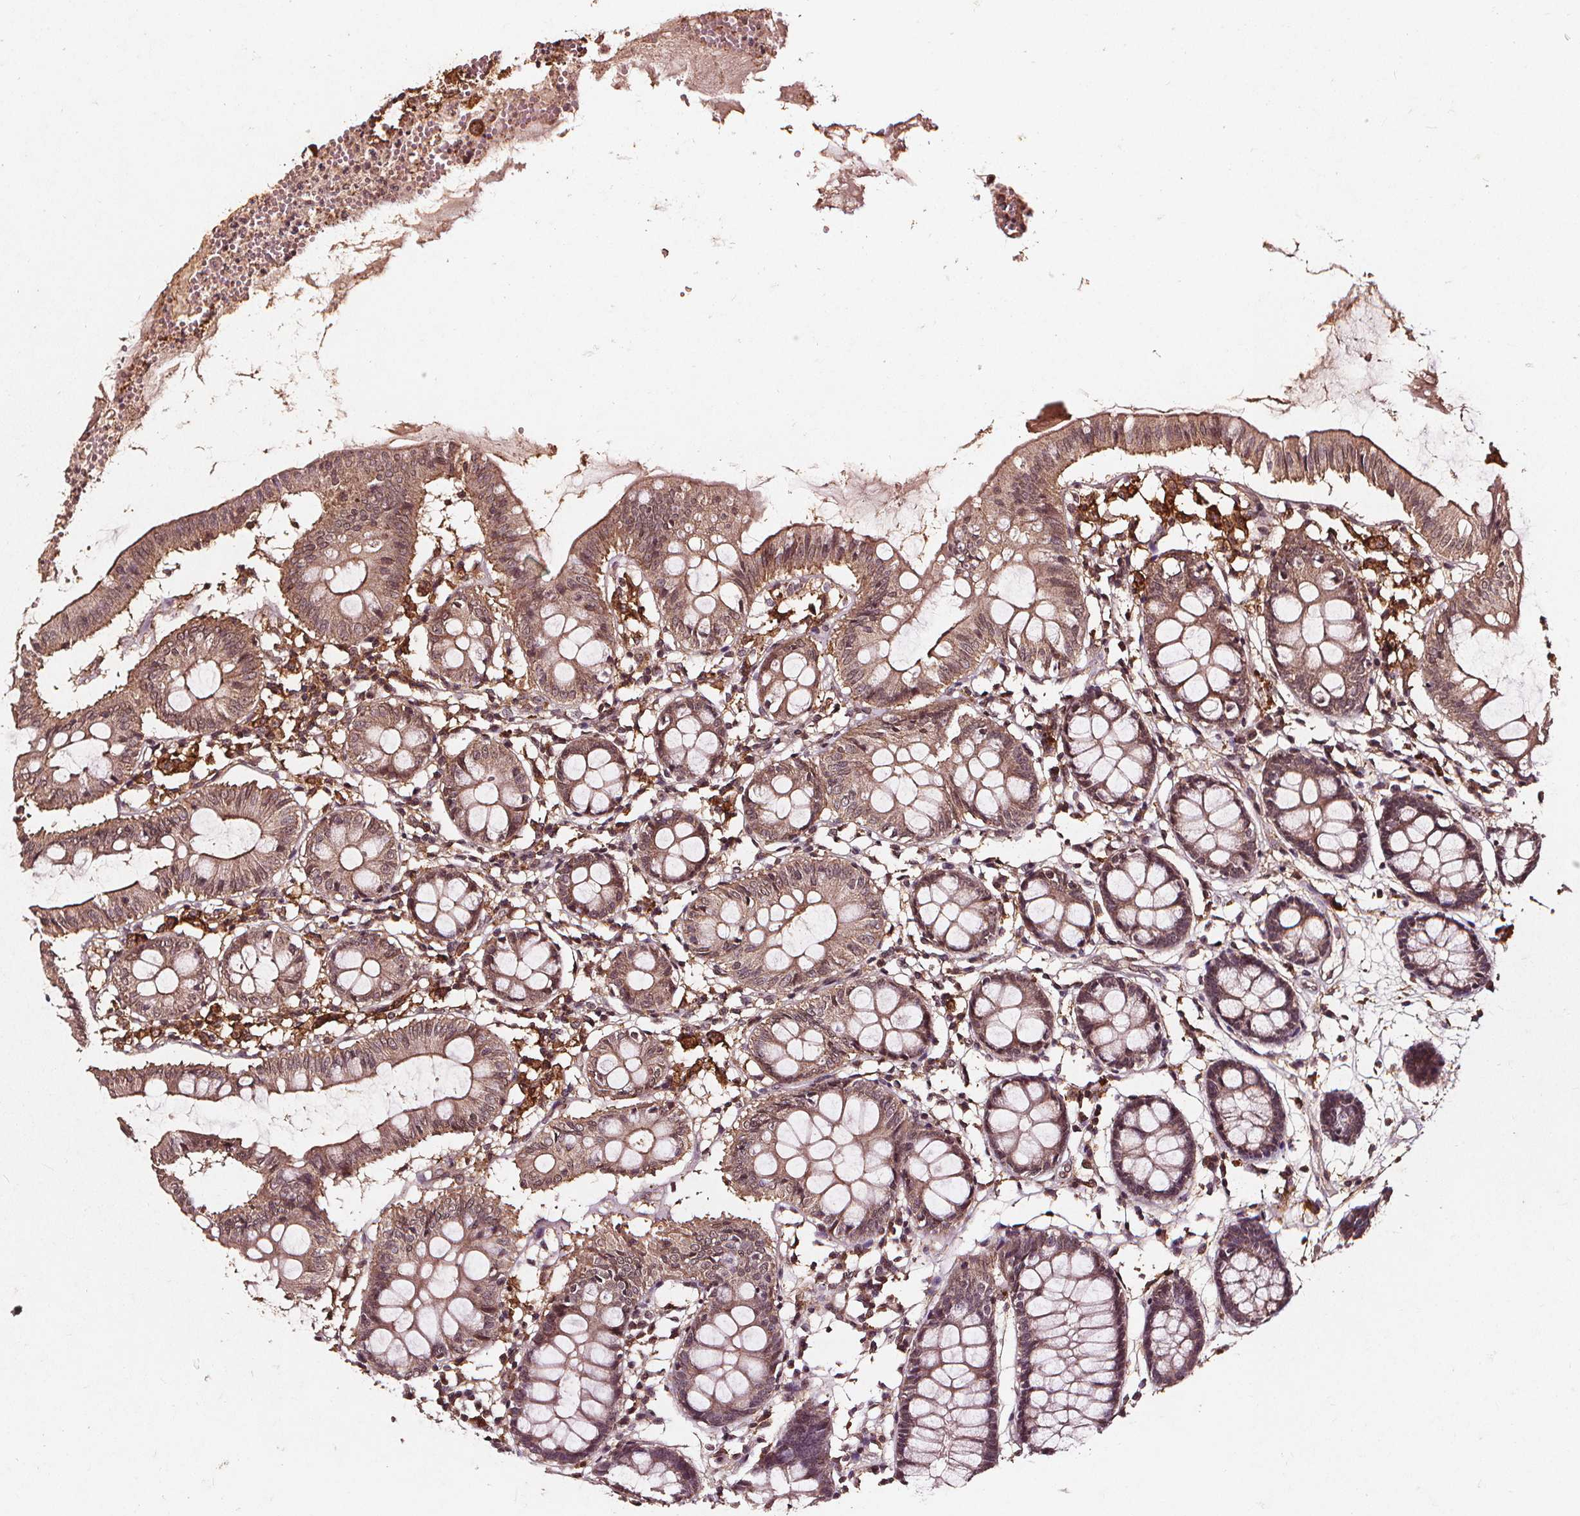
{"staining": {"intensity": "weak", "quantity": ">75%", "location": "cytoplasmic/membranous"}, "tissue": "colon", "cell_type": "Endothelial cells", "image_type": "normal", "snomed": [{"axis": "morphology", "description": "Normal tissue, NOS"}, {"axis": "topography", "description": "Colon"}], "caption": "Protein staining demonstrates weak cytoplasmic/membranous positivity in about >75% of endothelial cells in unremarkable colon.", "gene": "ABCA1", "patient": {"sex": "female", "age": 84}}